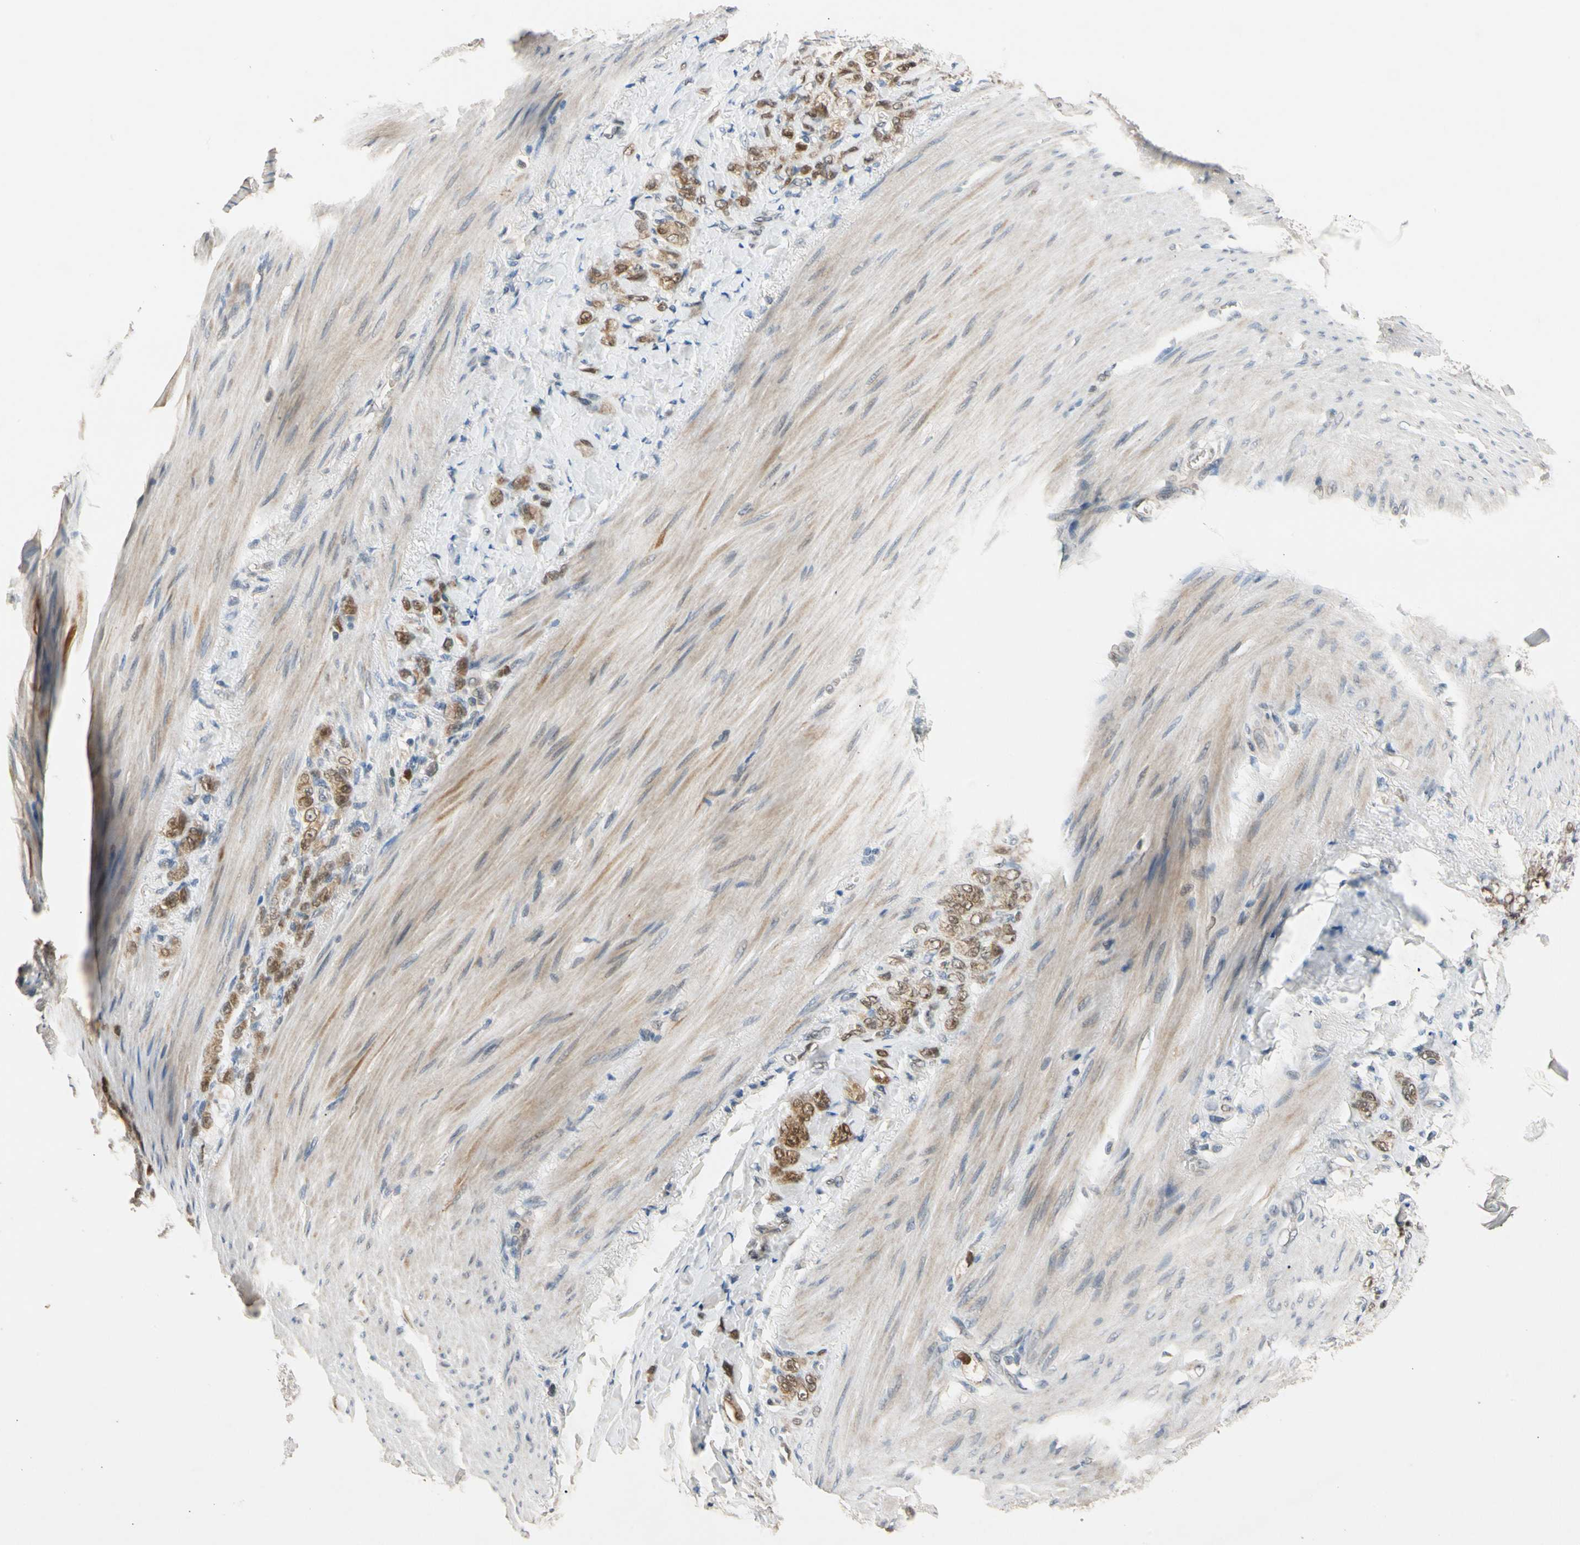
{"staining": {"intensity": "moderate", "quantity": ">75%", "location": "cytoplasmic/membranous,nuclear"}, "tissue": "stomach cancer", "cell_type": "Tumor cells", "image_type": "cancer", "snomed": [{"axis": "morphology", "description": "Adenocarcinoma, NOS"}, {"axis": "topography", "description": "Stomach"}], "caption": "Adenocarcinoma (stomach) tissue displays moderate cytoplasmic/membranous and nuclear staining in approximately >75% of tumor cells, visualized by immunohistochemistry.", "gene": "RIOX2", "patient": {"sex": "male", "age": 82}}